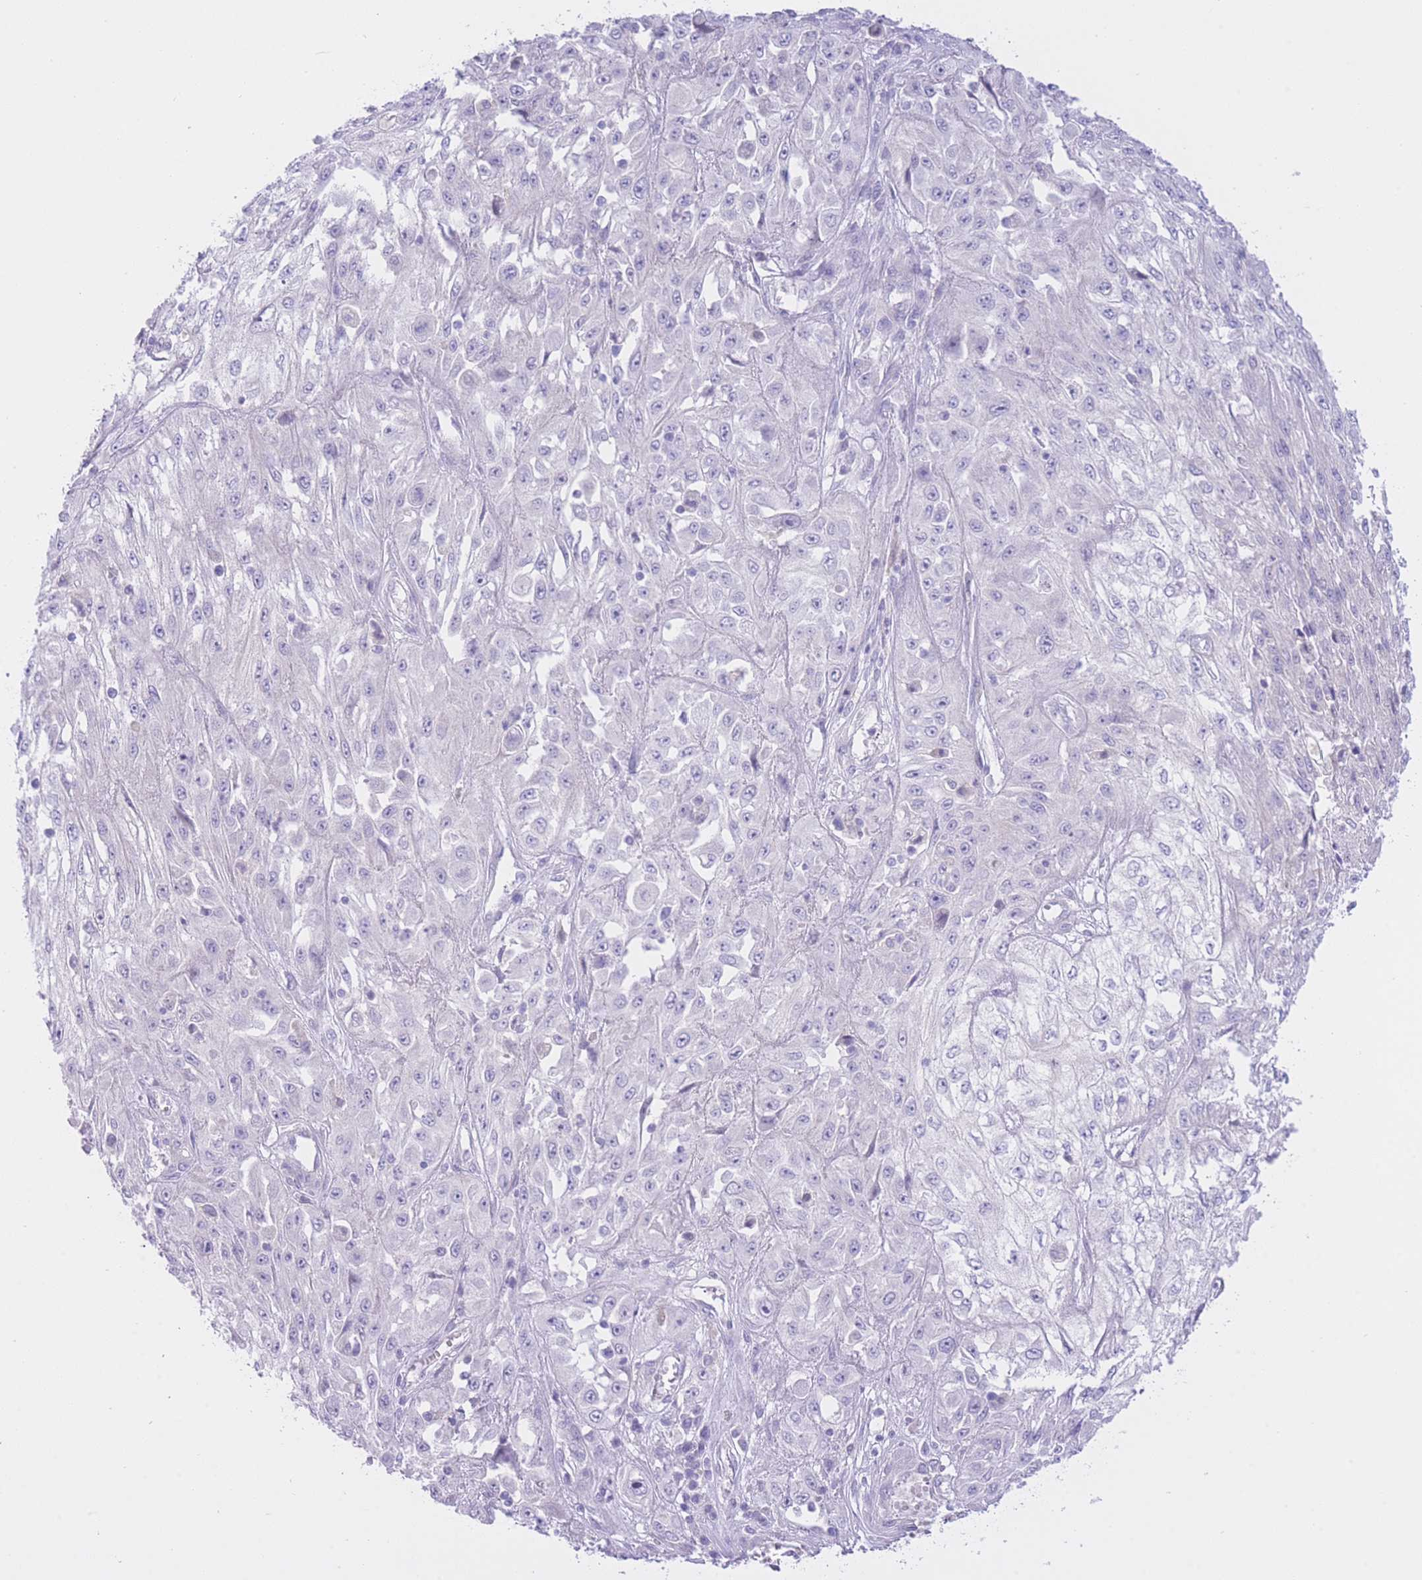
{"staining": {"intensity": "negative", "quantity": "none", "location": "none"}, "tissue": "skin cancer", "cell_type": "Tumor cells", "image_type": "cancer", "snomed": [{"axis": "morphology", "description": "Squamous cell carcinoma, NOS"}, {"axis": "morphology", "description": "Squamous cell carcinoma, metastatic, NOS"}, {"axis": "topography", "description": "Skin"}, {"axis": "topography", "description": "Lymph node"}], "caption": "A histopathology image of human squamous cell carcinoma (skin) is negative for staining in tumor cells.", "gene": "ZNF212", "patient": {"sex": "male", "age": 75}}